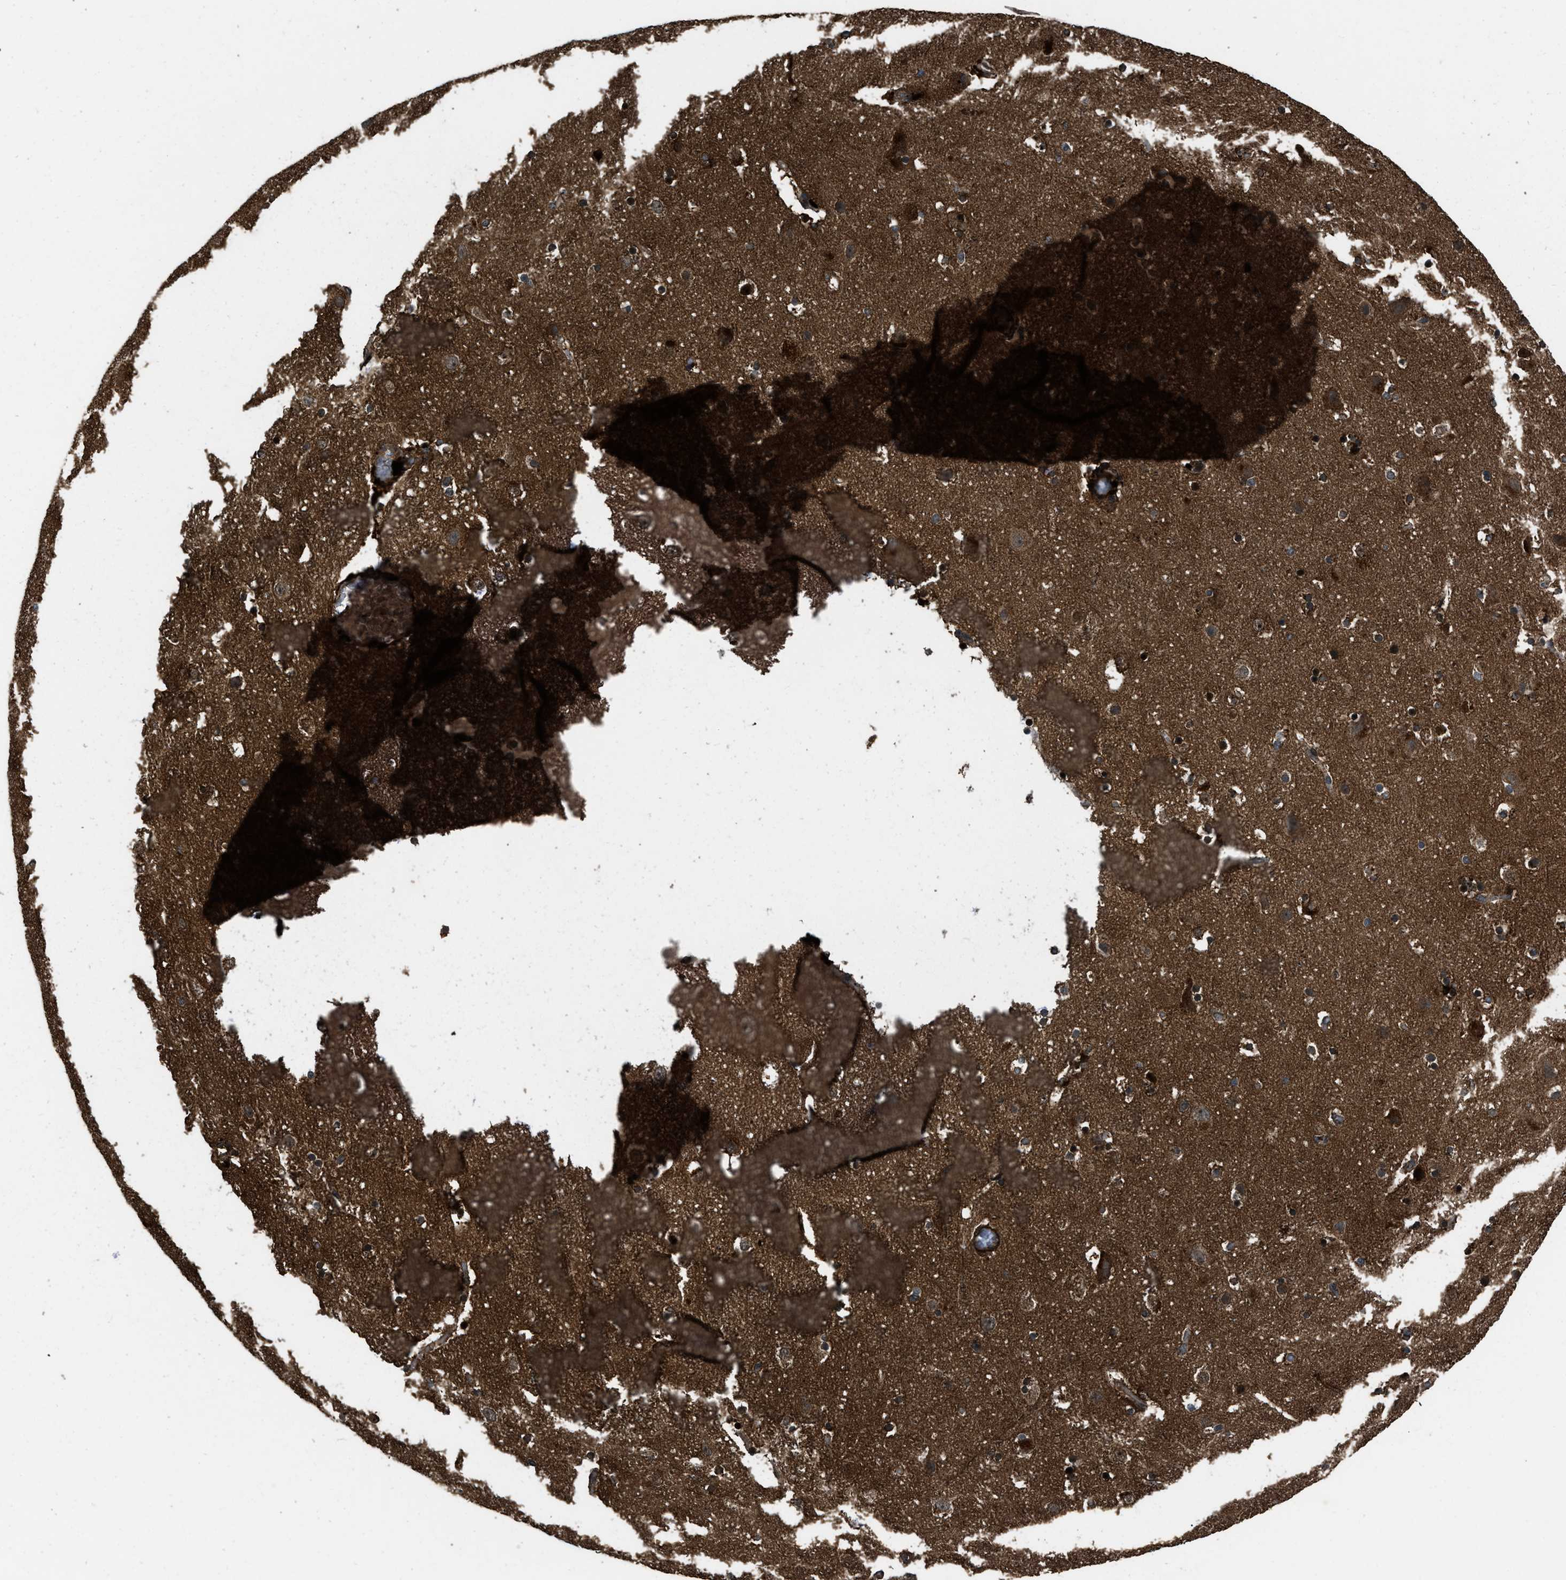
{"staining": {"intensity": "strong", "quantity": ">75%", "location": "cytoplasmic/membranous"}, "tissue": "cerebral cortex", "cell_type": "Endothelial cells", "image_type": "normal", "snomed": [{"axis": "morphology", "description": "Normal tissue, NOS"}, {"axis": "topography", "description": "Cerebral cortex"}], "caption": "Endothelial cells reveal high levels of strong cytoplasmic/membranous expression in approximately >75% of cells in unremarkable human cerebral cortex. (DAB (3,3'-diaminobenzidine) IHC, brown staining for protein, blue staining for nuclei).", "gene": "IRAK4", "patient": {"sex": "male", "age": 45}}